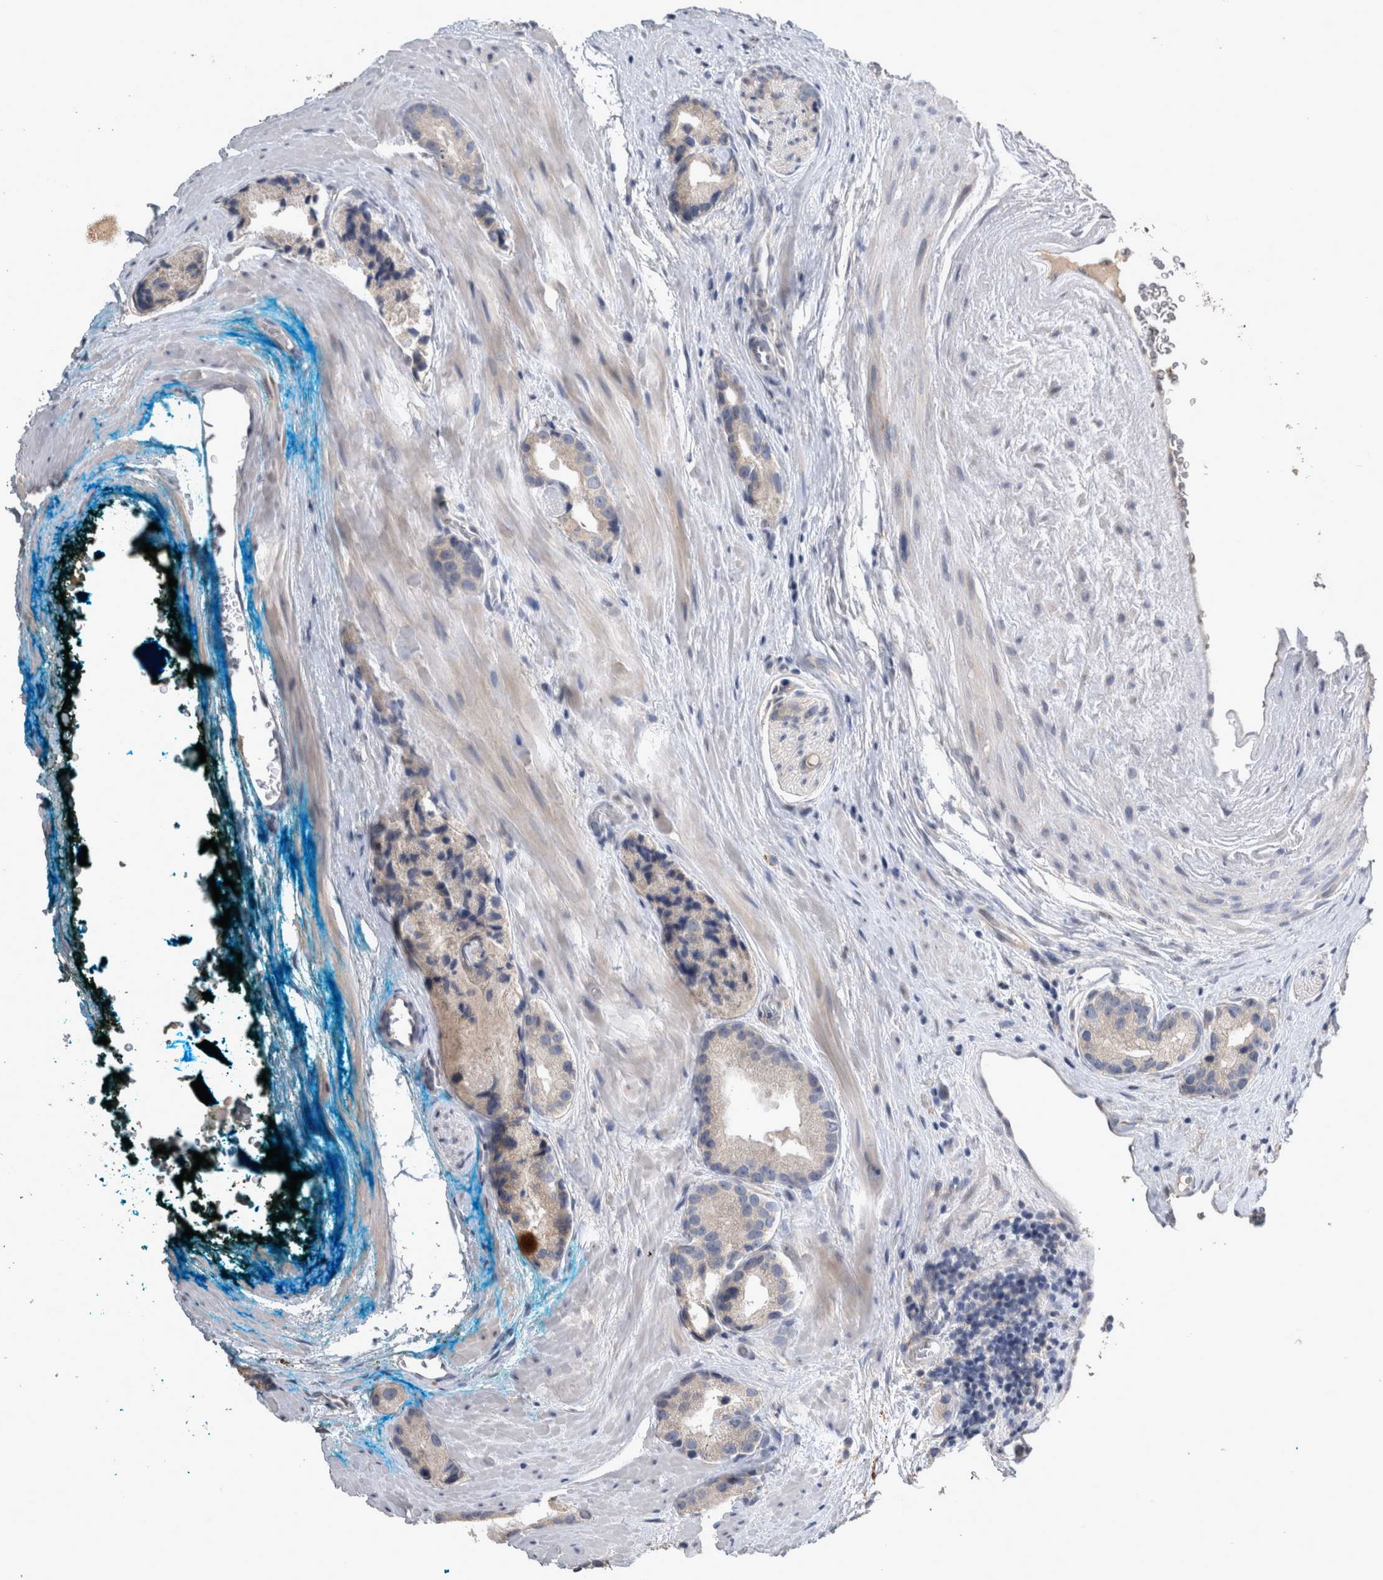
{"staining": {"intensity": "negative", "quantity": "none", "location": "none"}, "tissue": "prostate cancer", "cell_type": "Tumor cells", "image_type": "cancer", "snomed": [{"axis": "morphology", "description": "Adenocarcinoma, High grade"}, {"axis": "topography", "description": "Prostate"}], "caption": "The image exhibits no staining of tumor cells in prostate cancer. (Brightfield microscopy of DAB immunohistochemistry at high magnification).", "gene": "SLC22A11", "patient": {"sex": "male", "age": 63}}